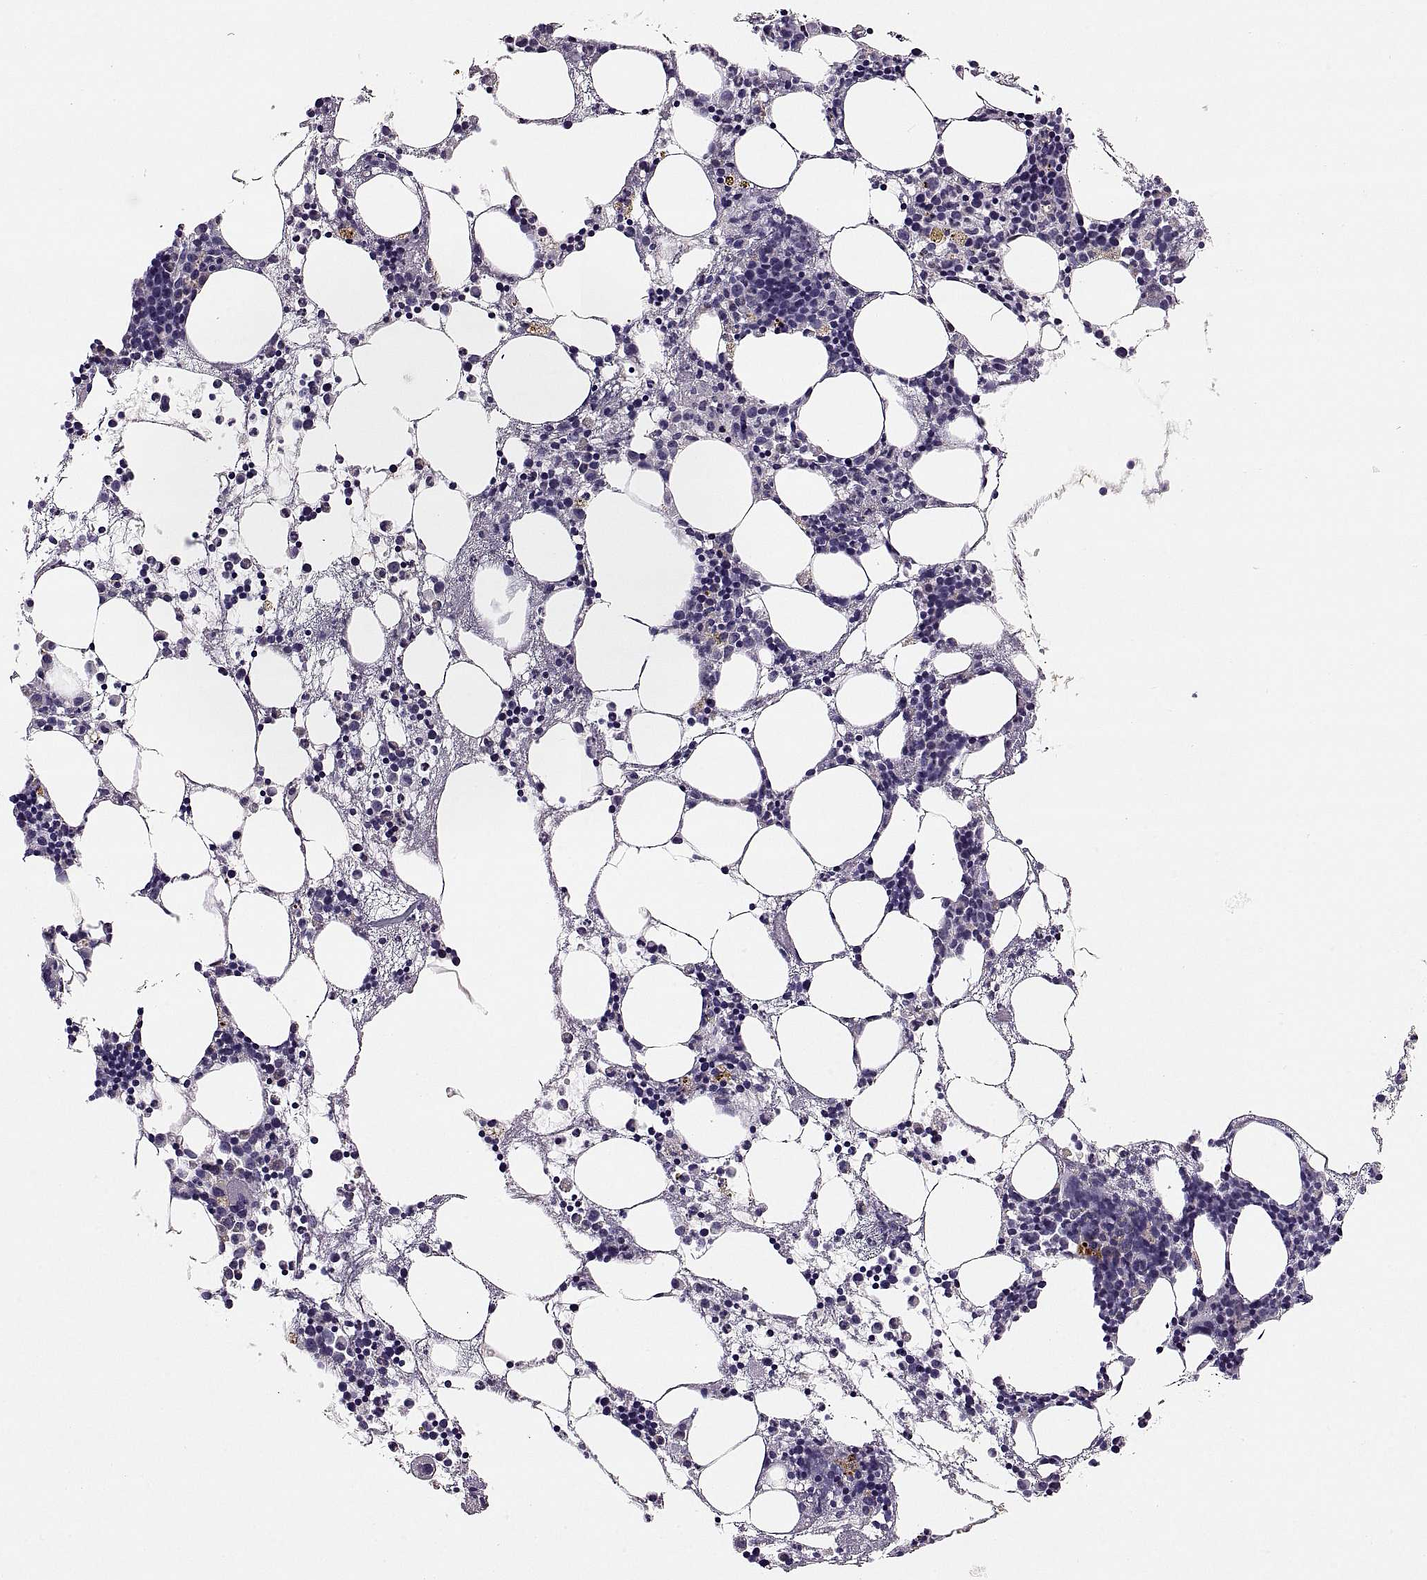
{"staining": {"intensity": "weak", "quantity": "<25%", "location": "cytoplasmic/membranous"}, "tissue": "bone marrow", "cell_type": "Hematopoietic cells", "image_type": "normal", "snomed": [{"axis": "morphology", "description": "Normal tissue, NOS"}, {"axis": "topography", "description": "Bone marrow"}], "caption": "Immunohistochemistry (IHC) image of normal bone marrow: human bone marrow stained with DAB (3,3'-diaminobenzidine) shows no significant protein staining in hematopoietic cells.", "gene": "ADH6", "patient": {"sex": "male", "age": 54}}